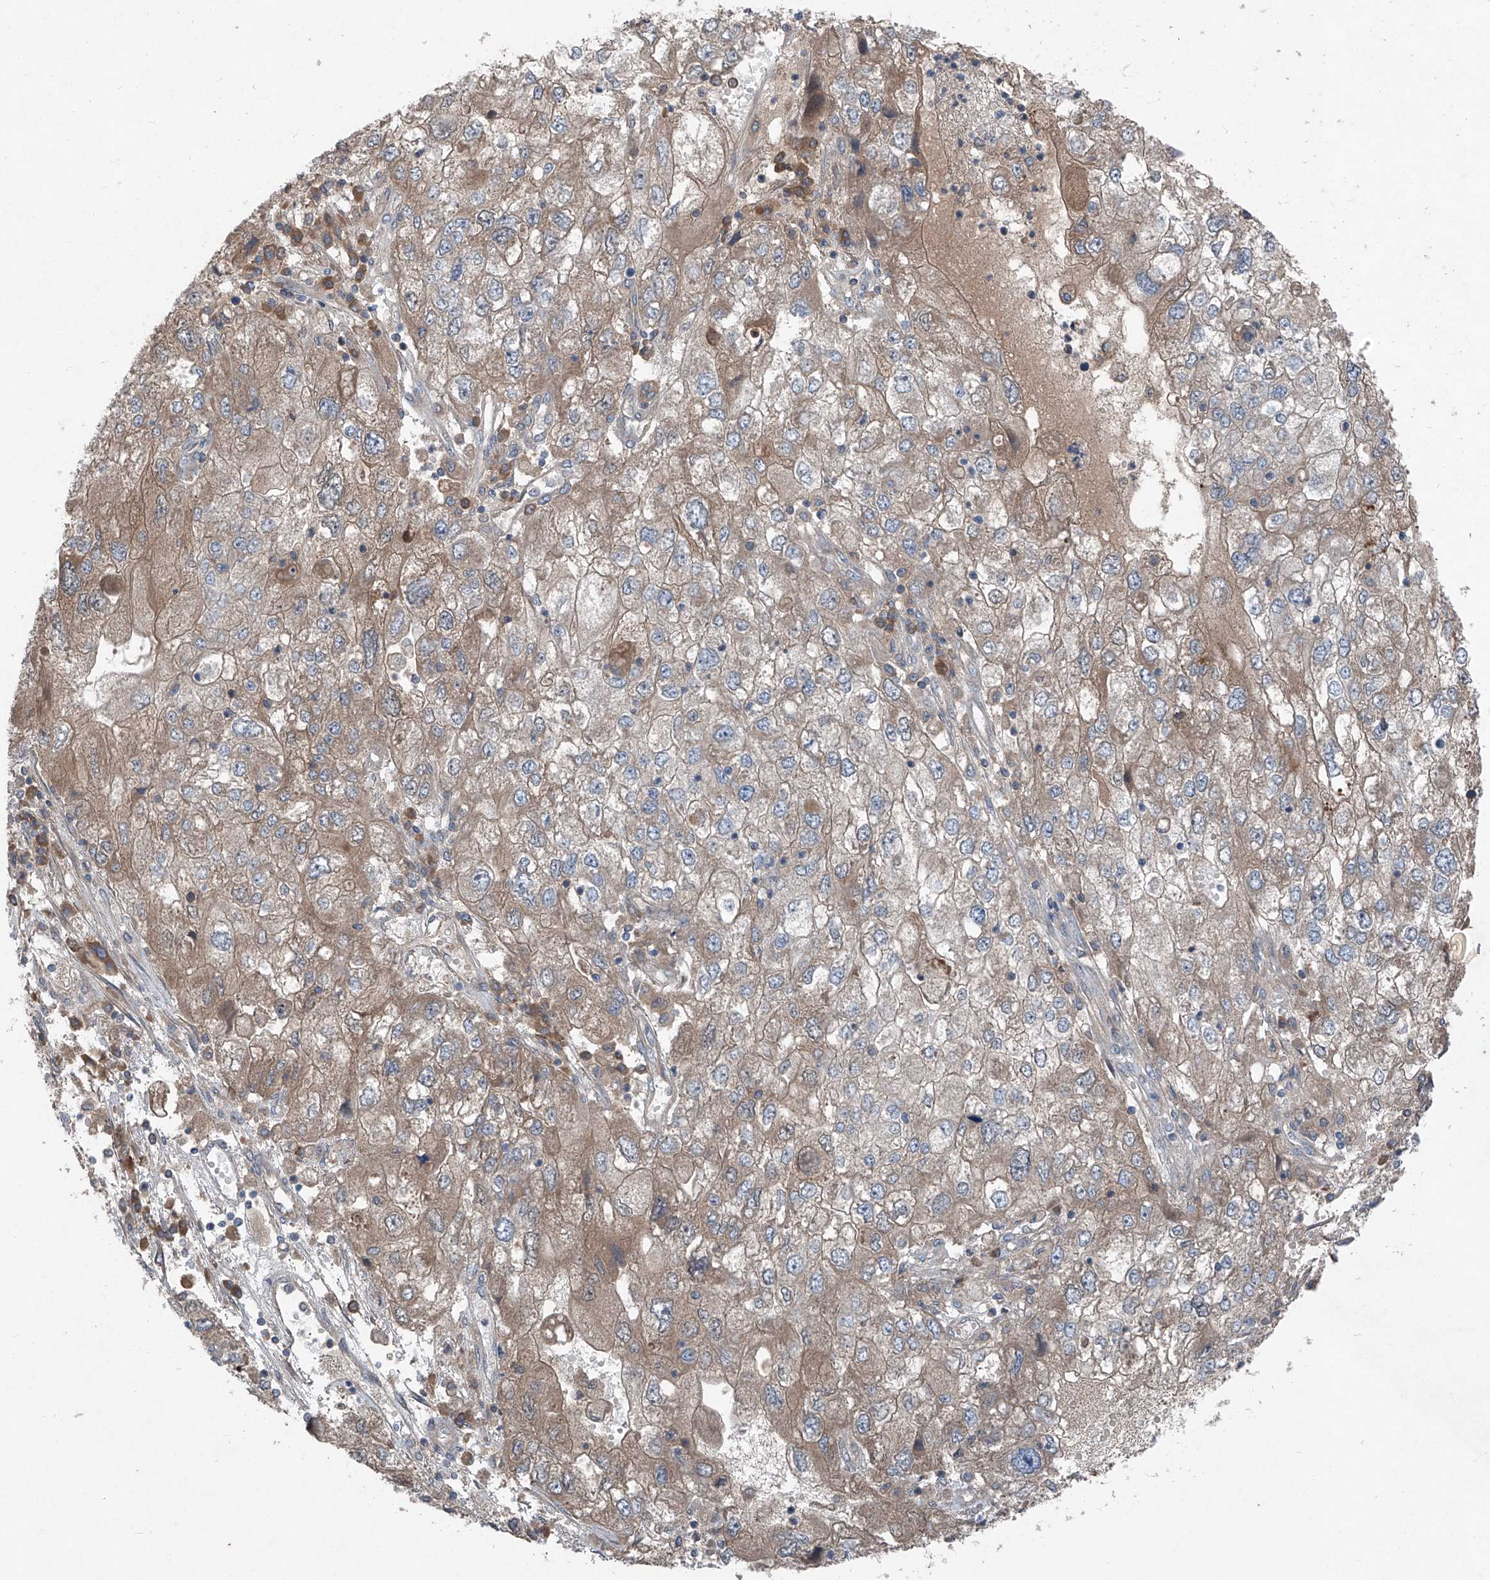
{"staining": {"intensity": "moderate", "quantity": "25%-75%", "location": "cytoplasmic/membranous"}, "tissue": "endometrial cancer", "cell_type": "Tumor cells", "image_type": "cancer", "snomed": [{"axis": "morphology", "description": "Adenocarcinoma, NOS"}, {"axis": "topography", "description": "Endometrium"}], "caption": "Immunohistochemistry photomicrograph of neoplastic tissue: human endometrial cancer stained using immunohistochemistry demonstrates medium levels of moderate protein expression localized specifically in the cytoplasmic/membranous of tumor cells, appearing as a cytoplasmic/membranous brown color.", "gene": "FOXRED2", "patient": {"sex": "female", "age": 49}}